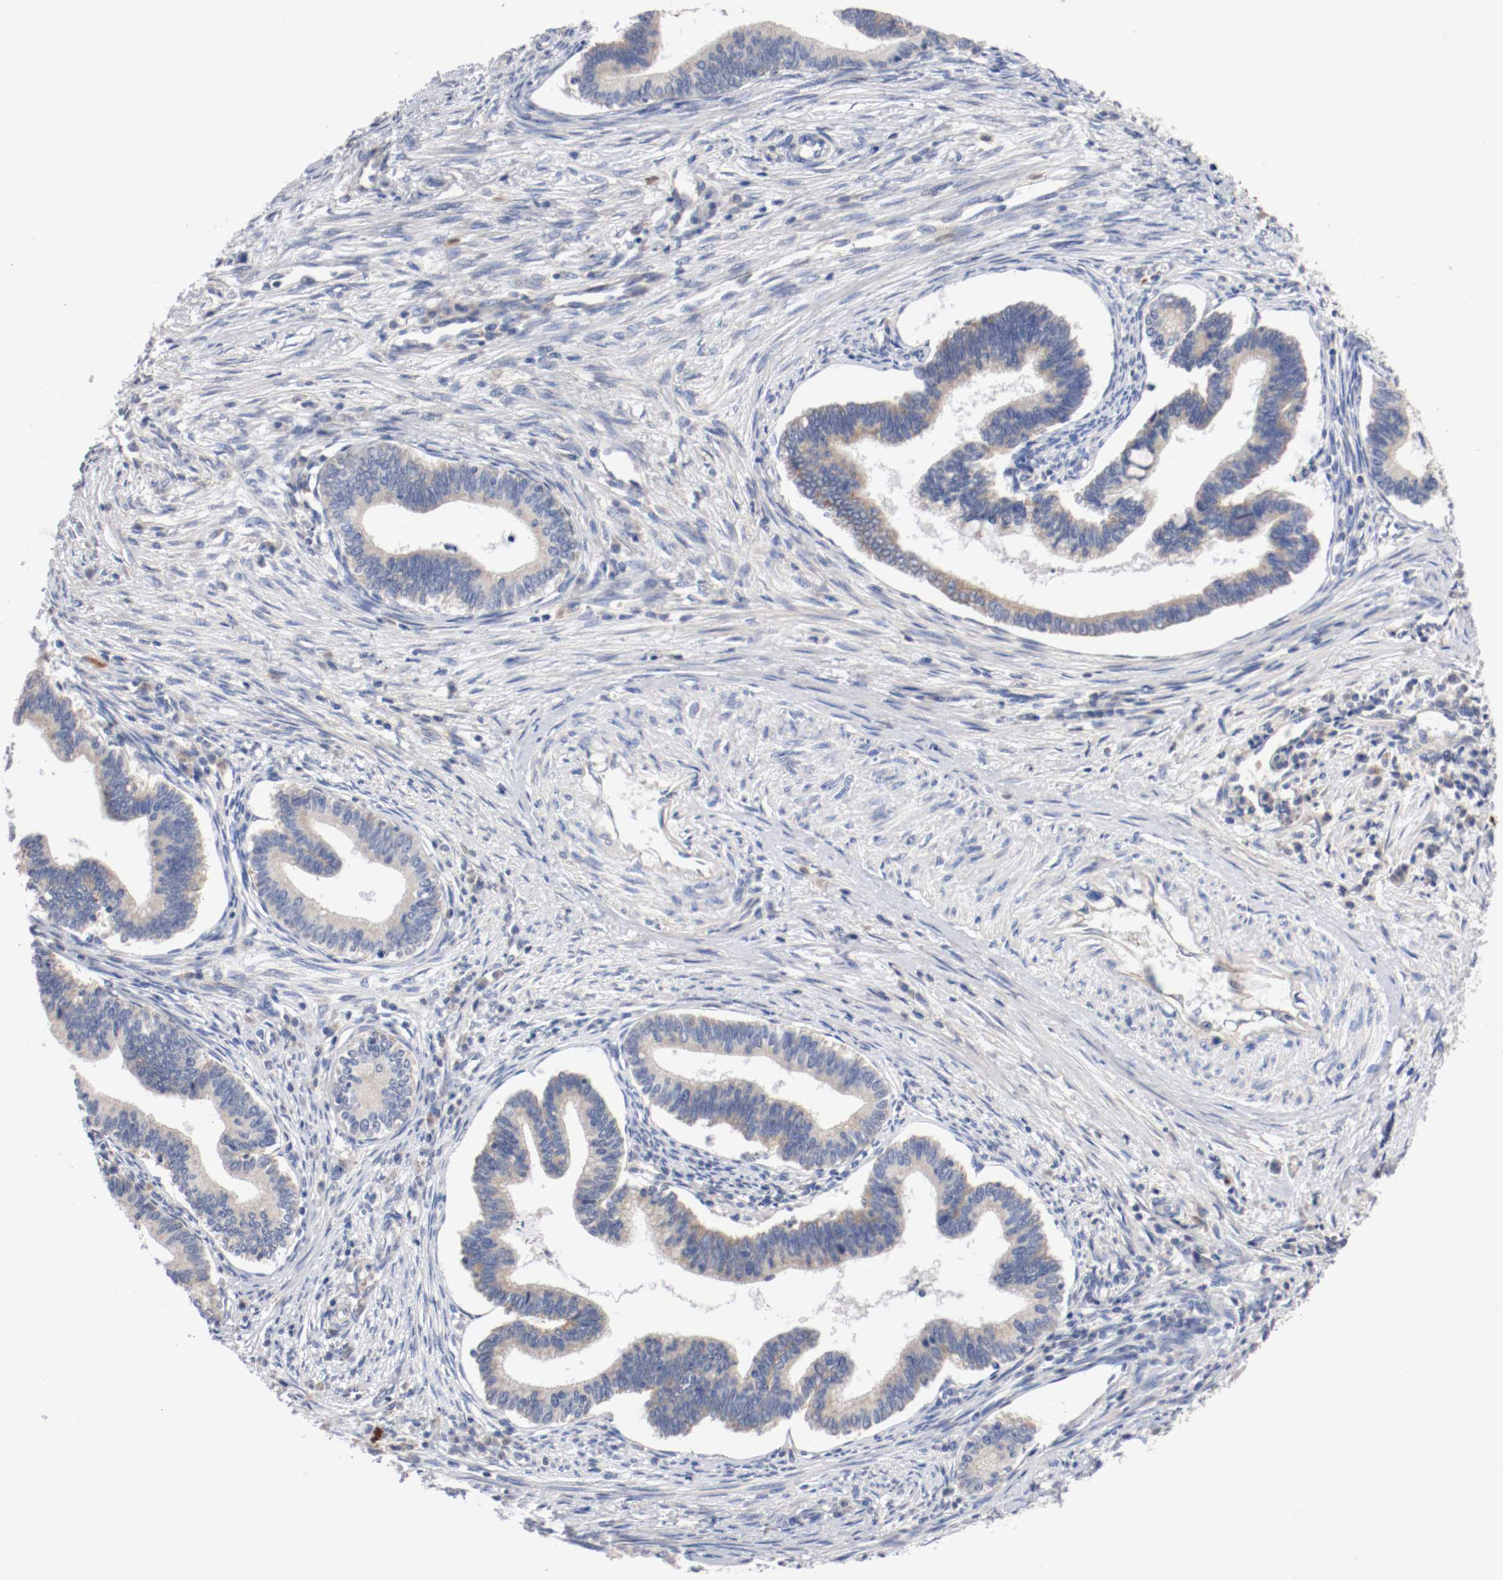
{"staining": {"intensity": "weak", "quantity": "25%-75%", "location": "cytoplasmic/membranous"}, "tissue": "cervical cancer", "cell_type": "Tumor cells", "image_type": "cancer", "snomed": [{"axis": "morphology", "description": "Adenocarcinoma, NOS"}, {"axis": "topography", "description": "Cervix"}], "caption": "Immunohistochemical staining of human cervical cancer (adenocarcinoma) demonstrates low levels of weak cytoplasmic/membranous positivity in about 25%-75% of tumor cells. (brown staining indicates protein expression, while blue staining denotes nuclei).", "gene": "PCSK6", "patient": {"sex": "female", "age": 36}}